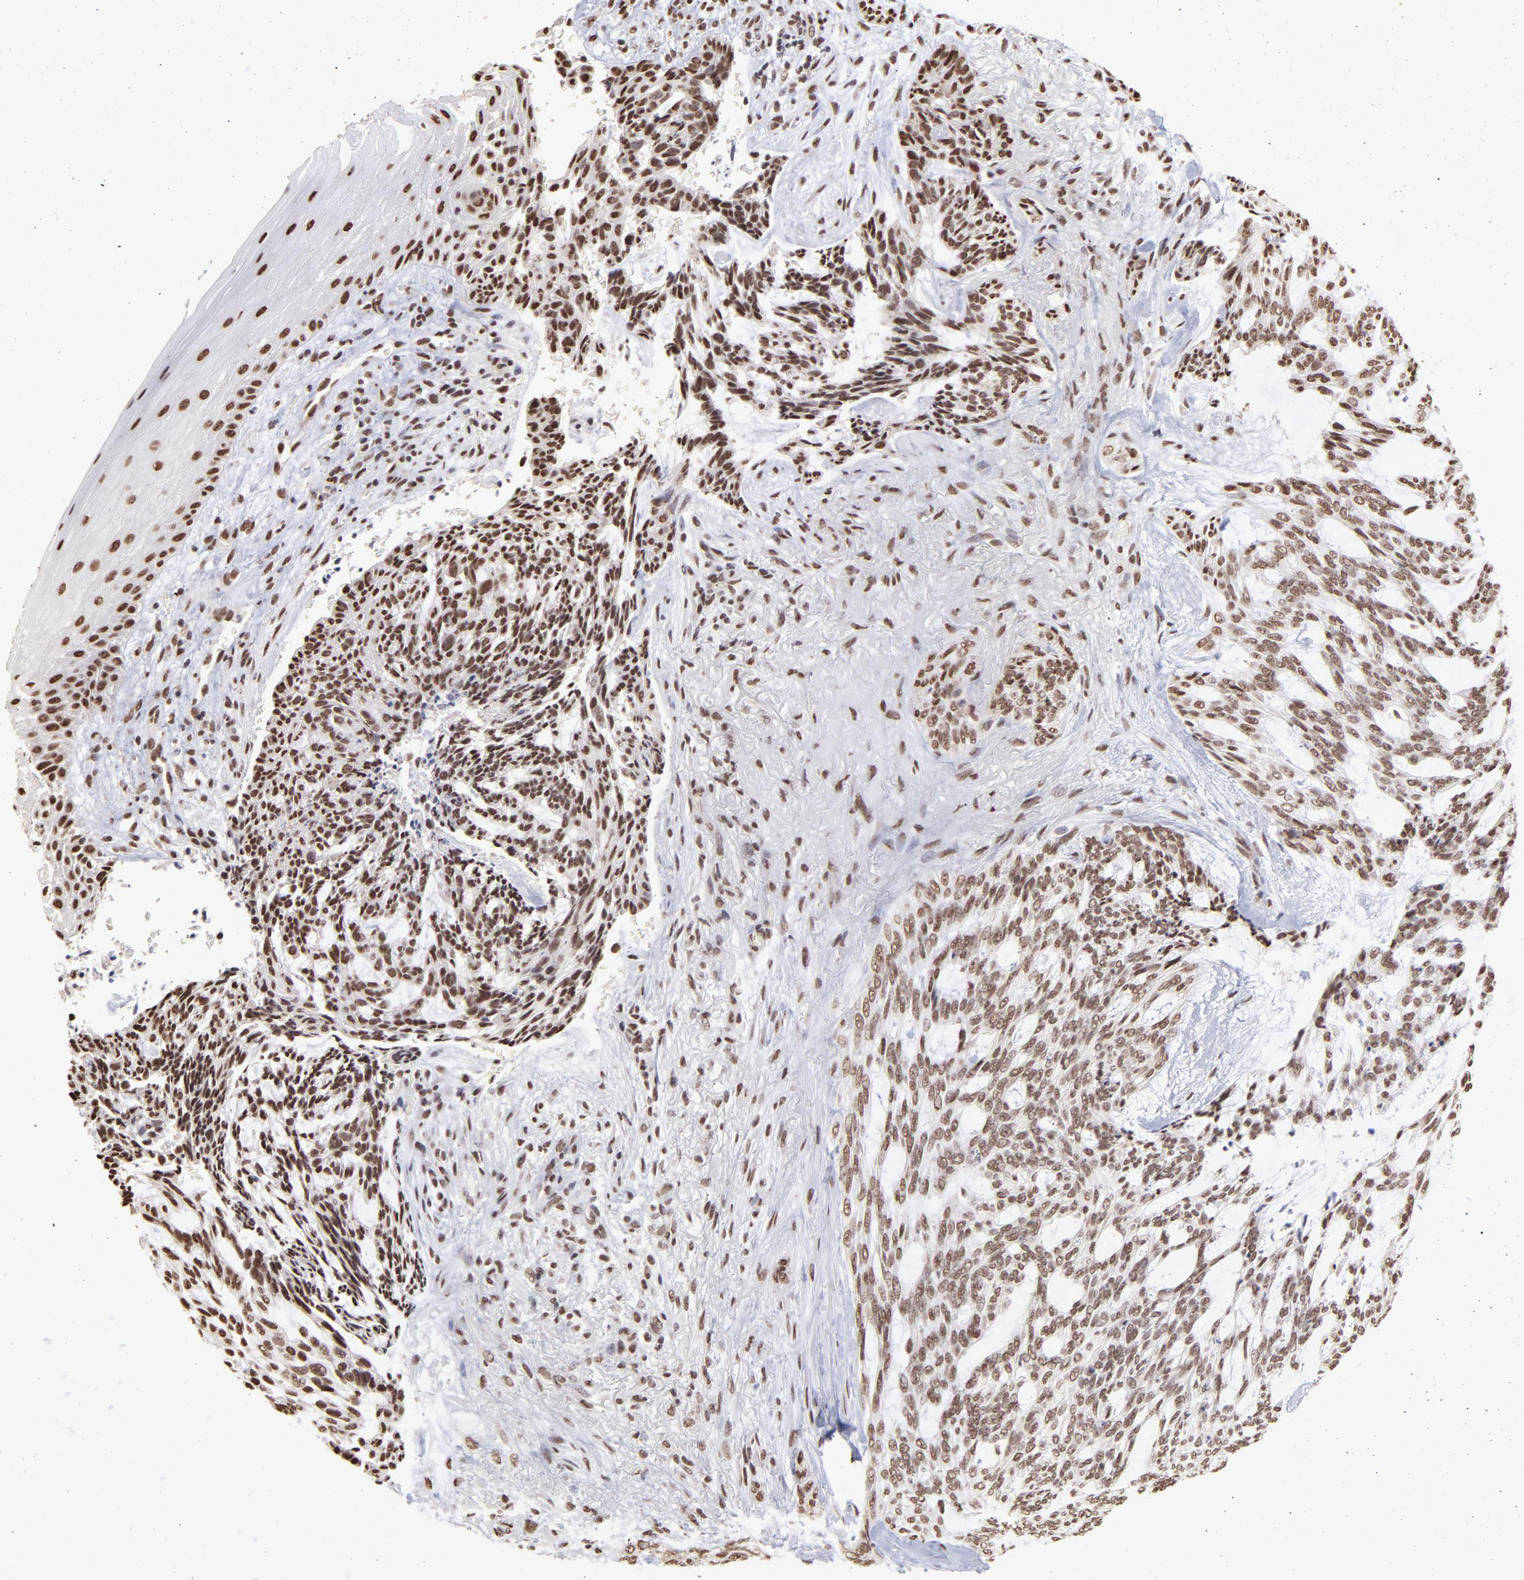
{"staining": {"intensity": "strong", "quantity": ">75%", "location": "nuclear"}, "tissue": "skin cancer", "cell_type": "Tumor cells", "image_type": "cancer", "snomed": [{"axis": "morphology", "description": "Normal tissue, NOS"}, {"axis": "morphology", "description": "Basal cell carcinoma"}, {"axis": "topography", "description": "Skin"}], "caption": "Skin cancer (basal cell carcinoma) tissue exhibits strong nuclear staining in approximately >75% of tumor cells, visualized by immunohistochemistry.", "gene": "ZNF3", "patient": {"sex": "female", "age": 71}}